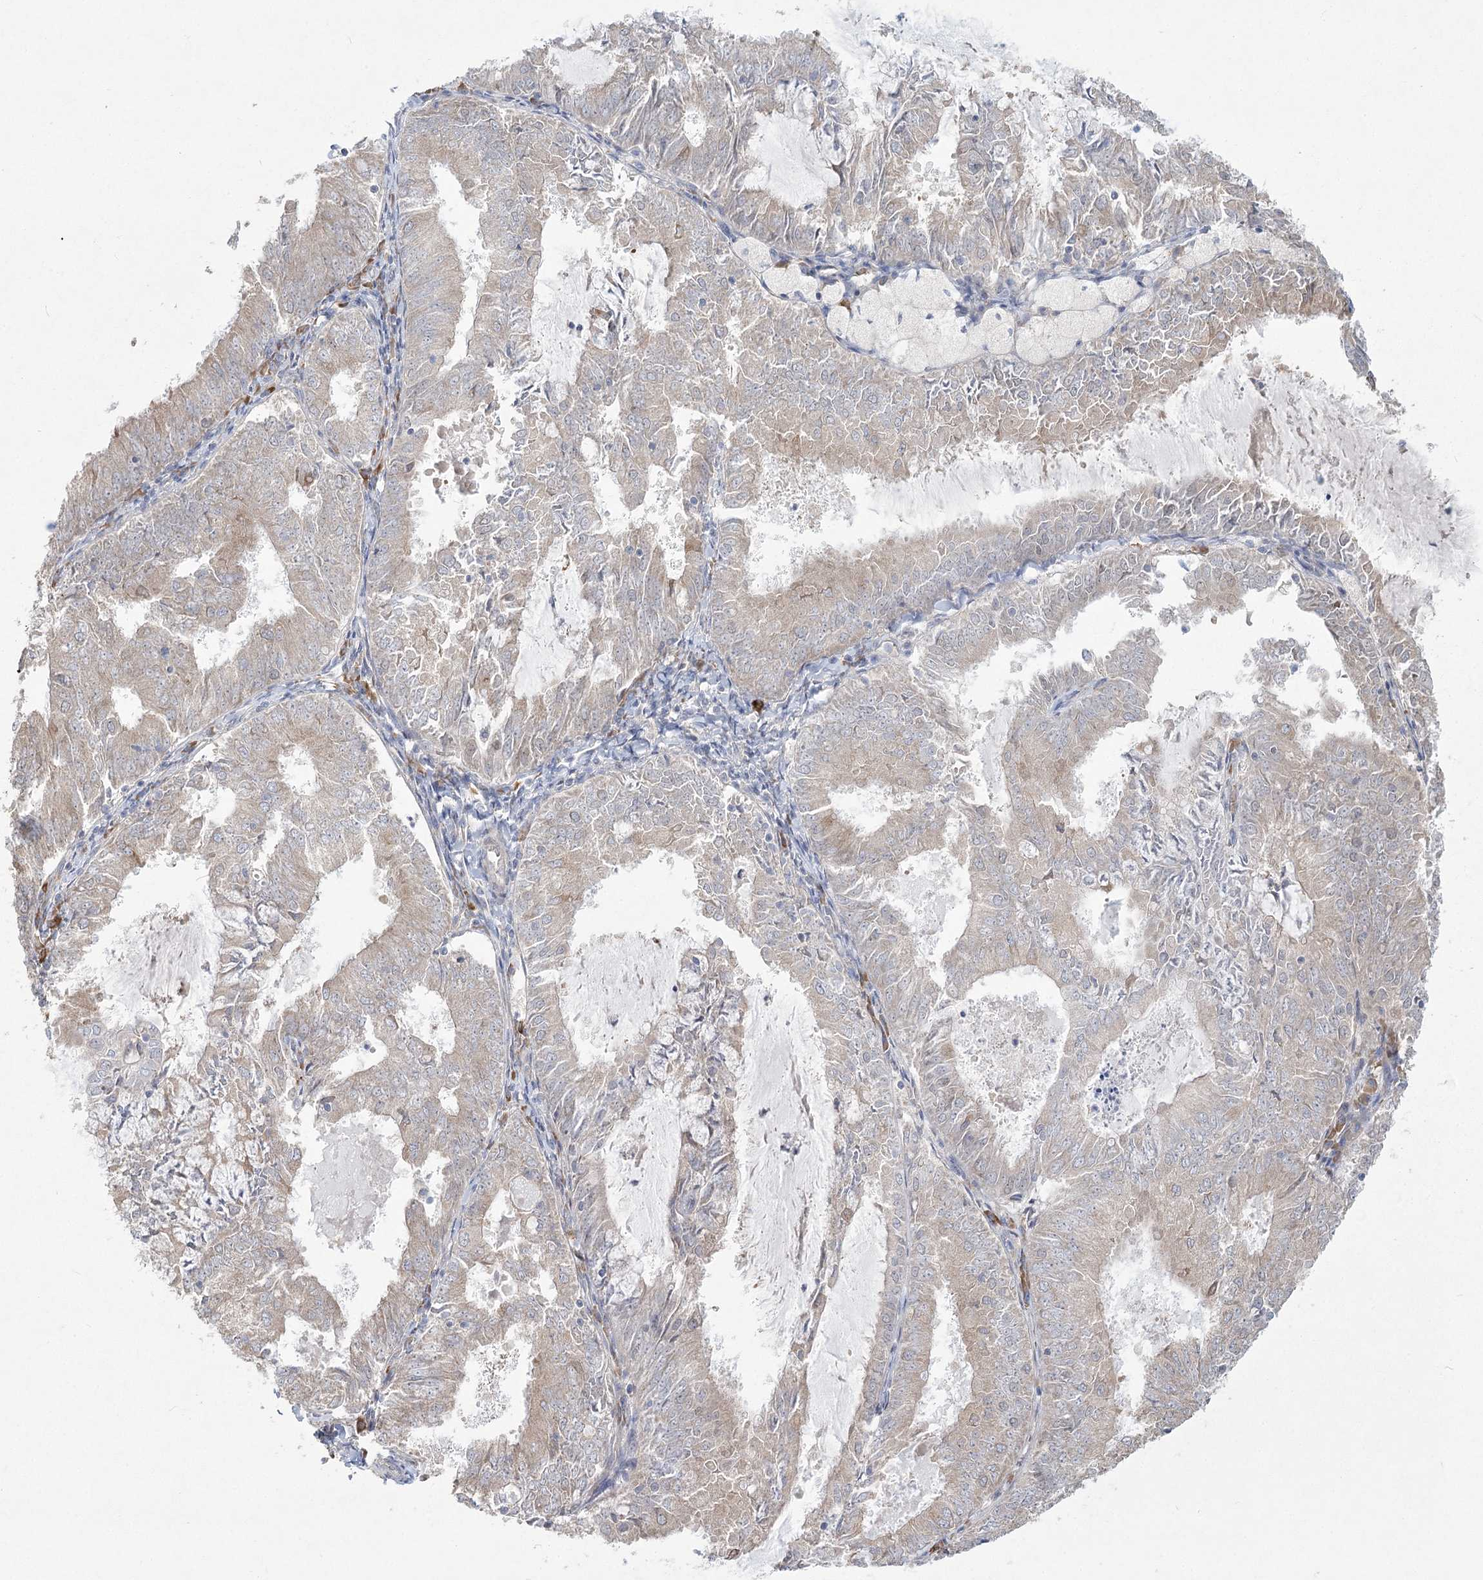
{"staining": {"intensity": "weak", "quantity": "<25%", "location": "cytoplasmic/membranous"}, "tissue": "endometrial cancer", "cell_type": "Tumor cells", "image_type": "cancer", "snomed": [{"axis": "morphology", "description": "Adenocarcinoma, NOS"}, {"axis": "topography", "description": "Endometrium"}], "caption": "This histopathology image is of endometrial cancer stained with immunohistochemistry (IHC) to label a protein in brown with the nuclei are counter-stained blue. There is no positivity in tumor cells.", "gene": "CAMTA1", "patient": {"sex": "female", "age": 57}}